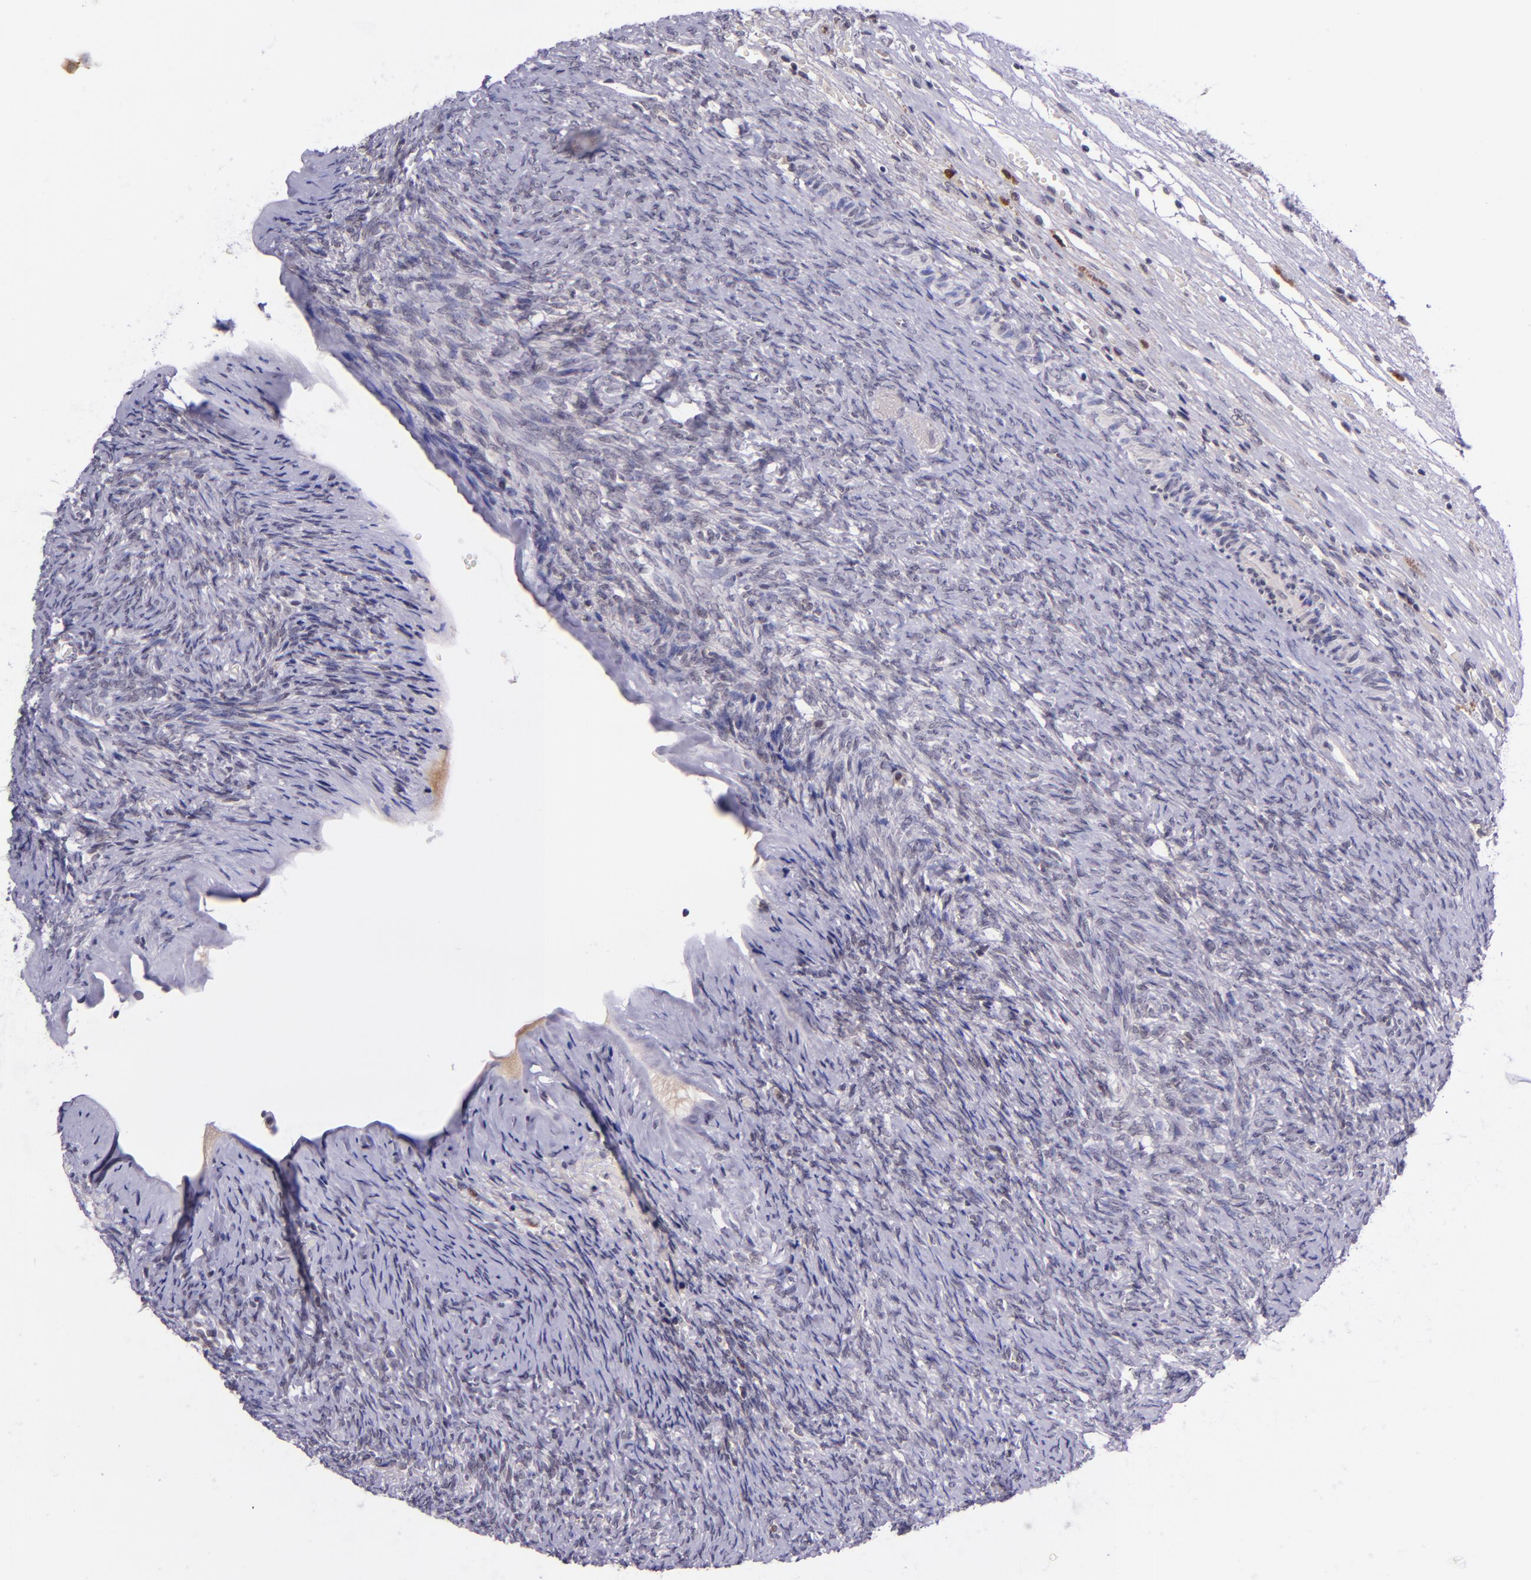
{"staining": {"intensity": "negative", "quantity": "none", "location": "none"}, "tissue": "ovary", "cell_type": "Follicle cells", "image_type": "normal", "snomed": [{"axis": "morphology", "description": "Normal tissue, NOS"}, {"axis": "topography", "description": "Ovary"}], "caption": "Immunohistochemistry photomicrograph of benign human ovary stained for a protein (brown), which reveals no positivity in follicle cells.", "gene": "SELL", "patient": {"sex": "female", "age": 56}}